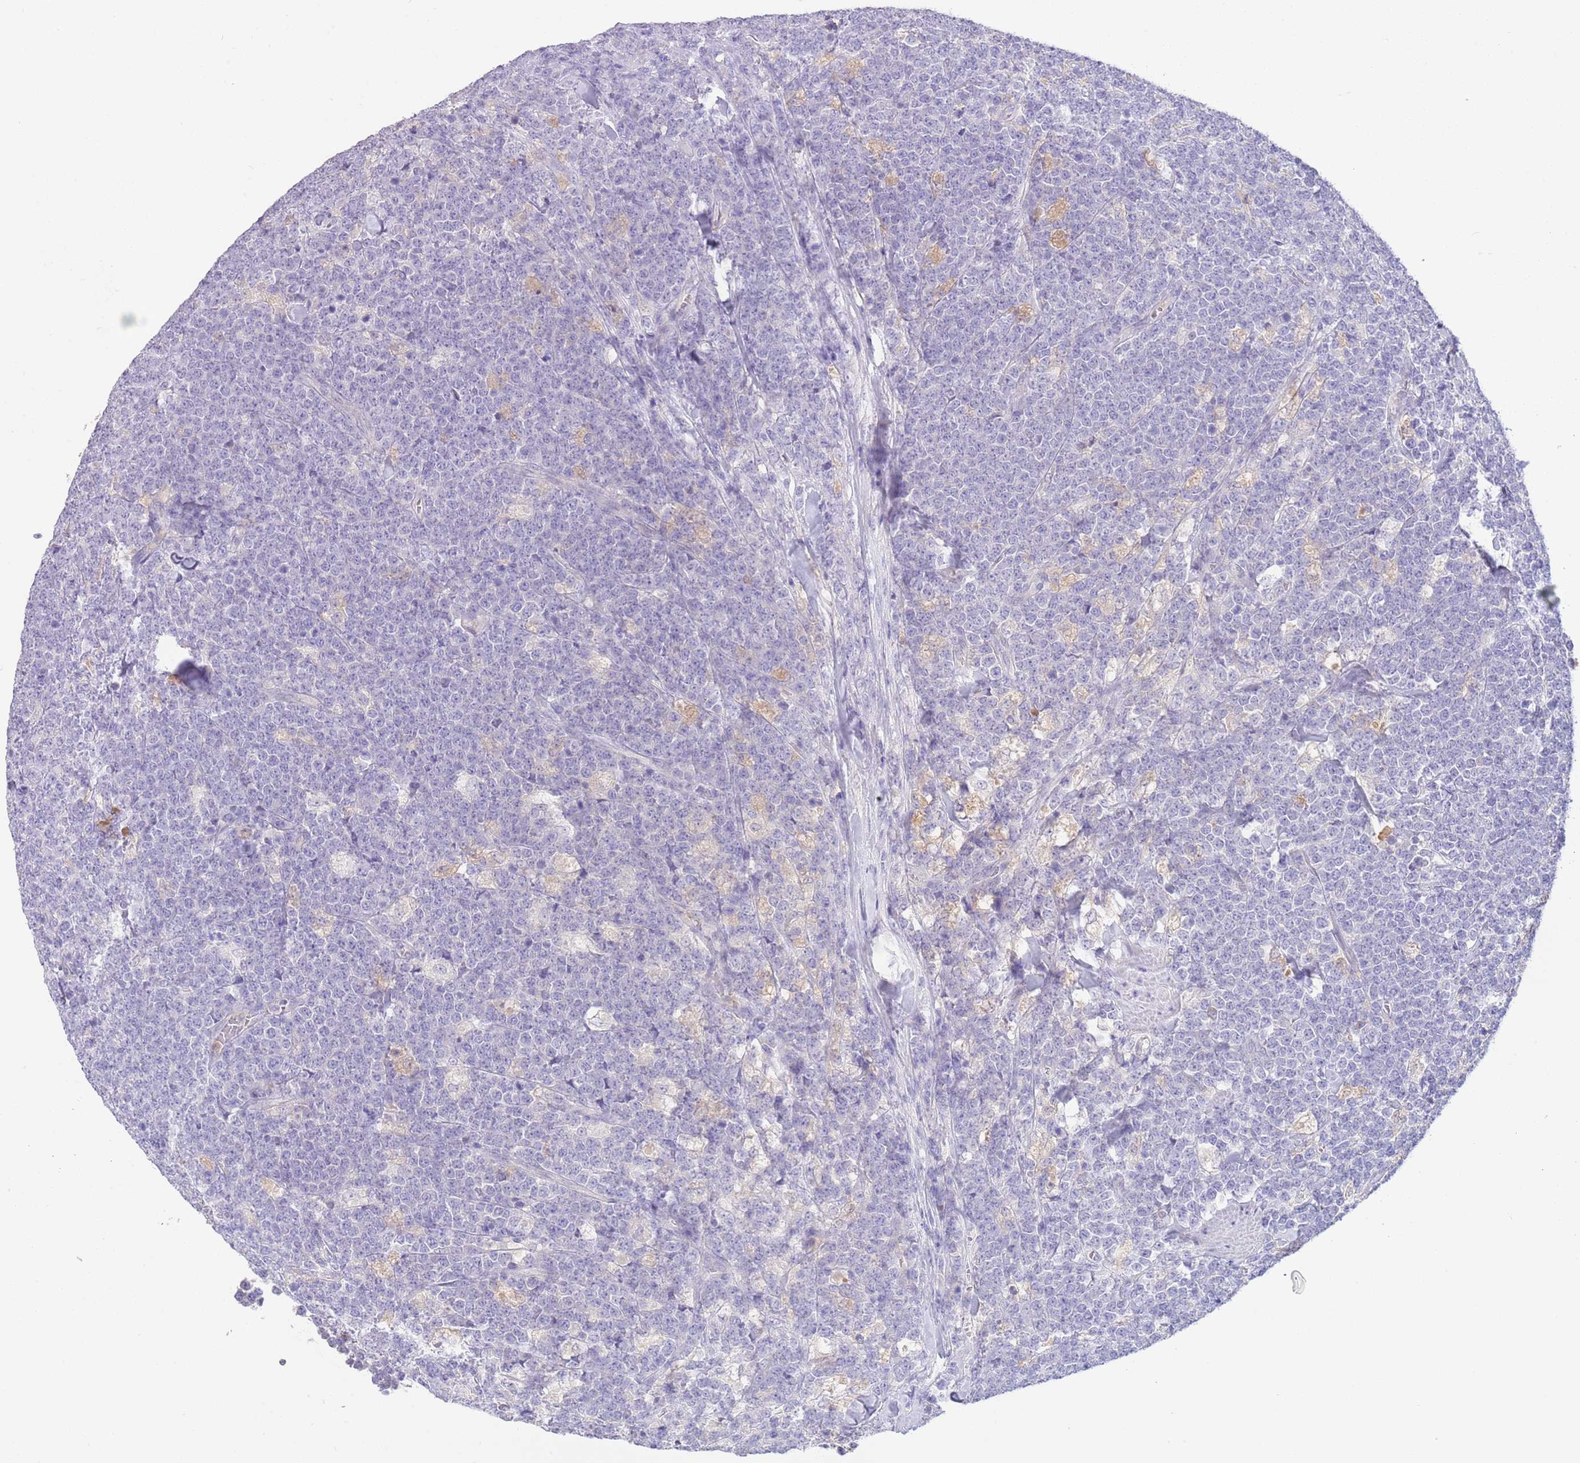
{"staining": {"intensity": "negative", "quantity": "none", "location": "none"}, "tissue": "lymphoma", "cell_type": "Tumor cells", "image_type": "cancer", "snomed": [{"axis": "morphology", "description": "Malignant lymphoma, non-Hodgkin's type, High grade"}, {"axis": "topography", "description": "Small intestine"}, {"axis": "topography", "description": "Colon"}], "caption": "DAB immunohistochemical staining of malignant lymphoma, non-Hodgkin's type (high-grade) displays no significant staining in tumor cells.", "gene": "IGFL4", "patient": {"sex": "male", "age": 8}}